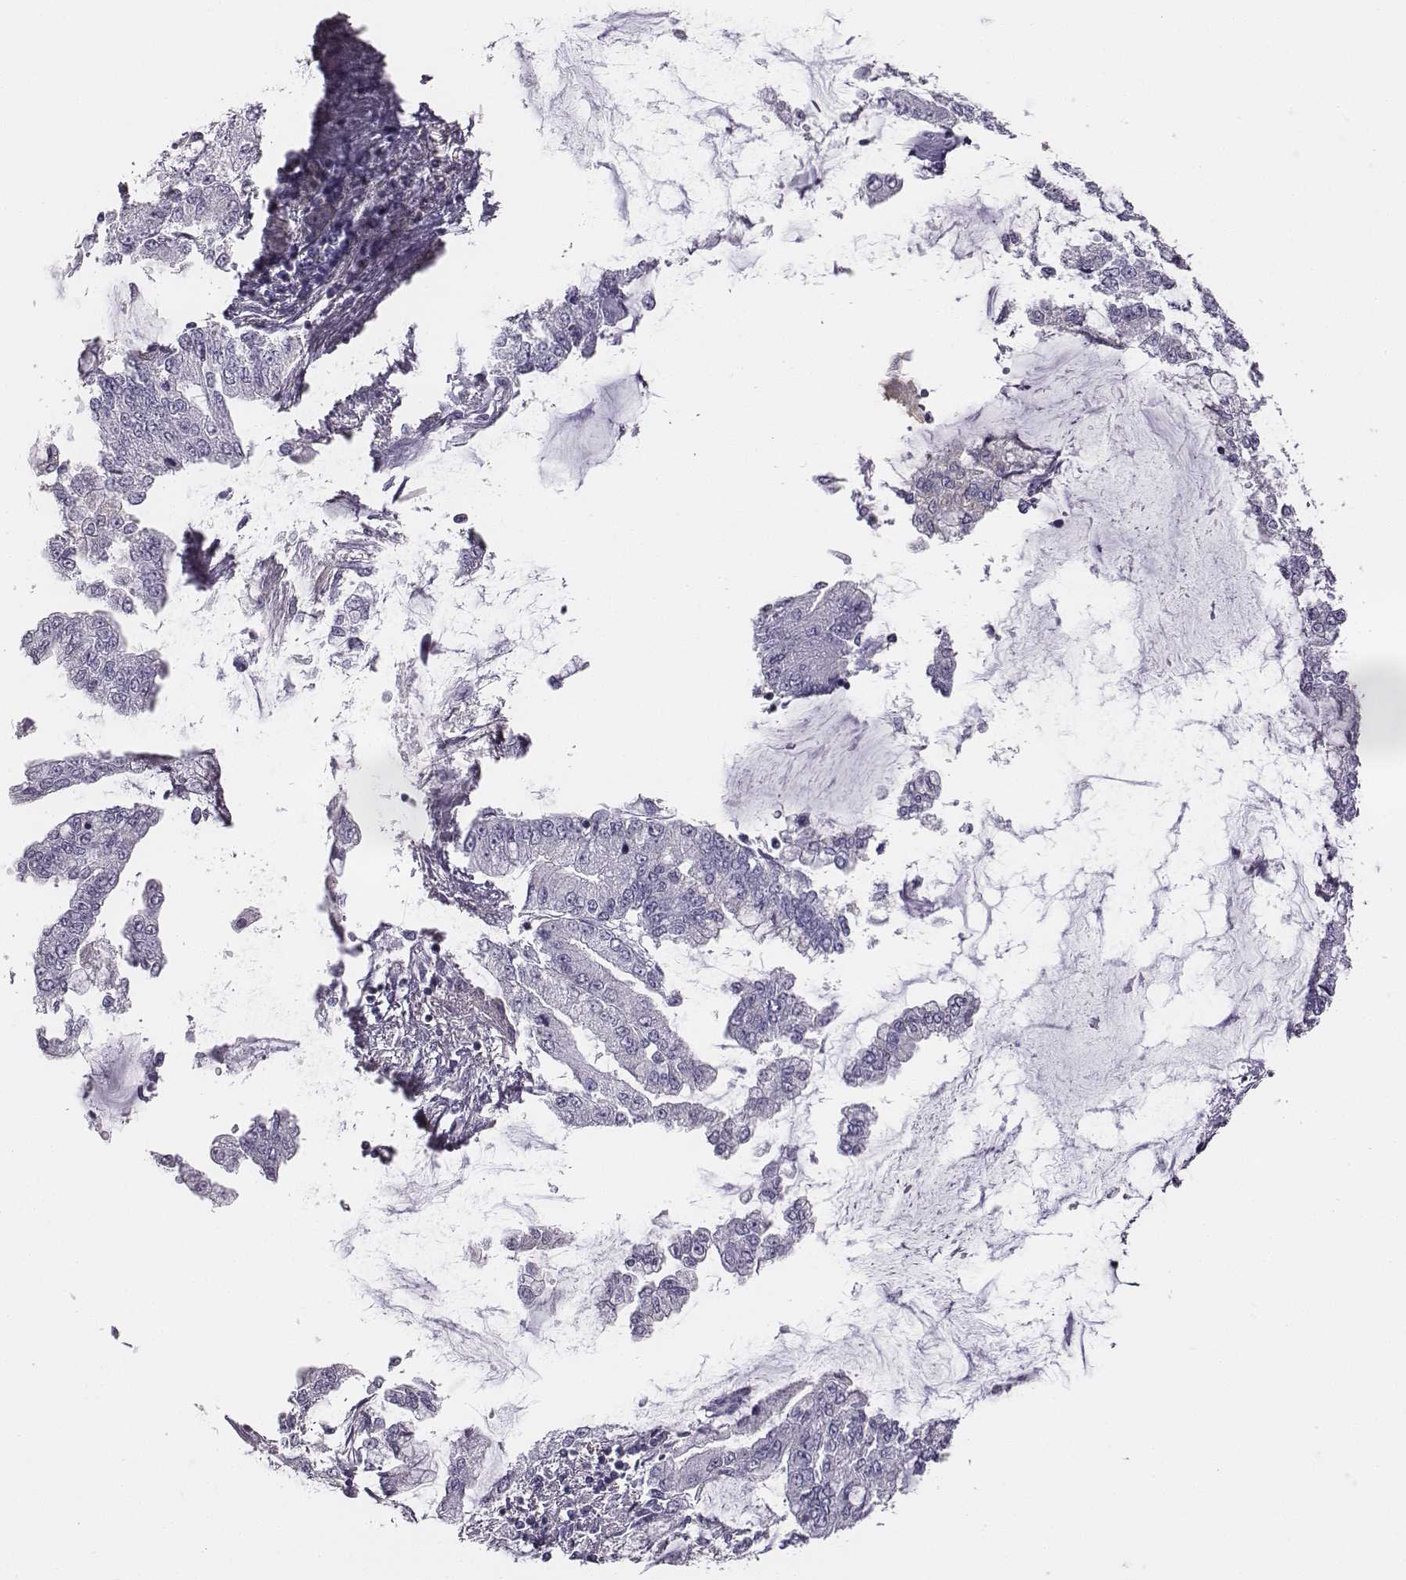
{"staining": {"intensity": "negative", "quantity": "none", "location": "none"}, "tissue": "stomach cancer", "cell_type": "Tumor cells", "image_type": "cancer", "snomed": [{"axis": "morphology", "description": "Adenocarcinoma, NOS"}, {"axis": "topography", "description": "Stomach, upper"}], "caption": "A histopathology image of stomach adenocarcinoma stained for a protein shows no brown staining in tumor cells.", "gene": "ADAM7", "patient": {"sex": "female", "age": 74}}